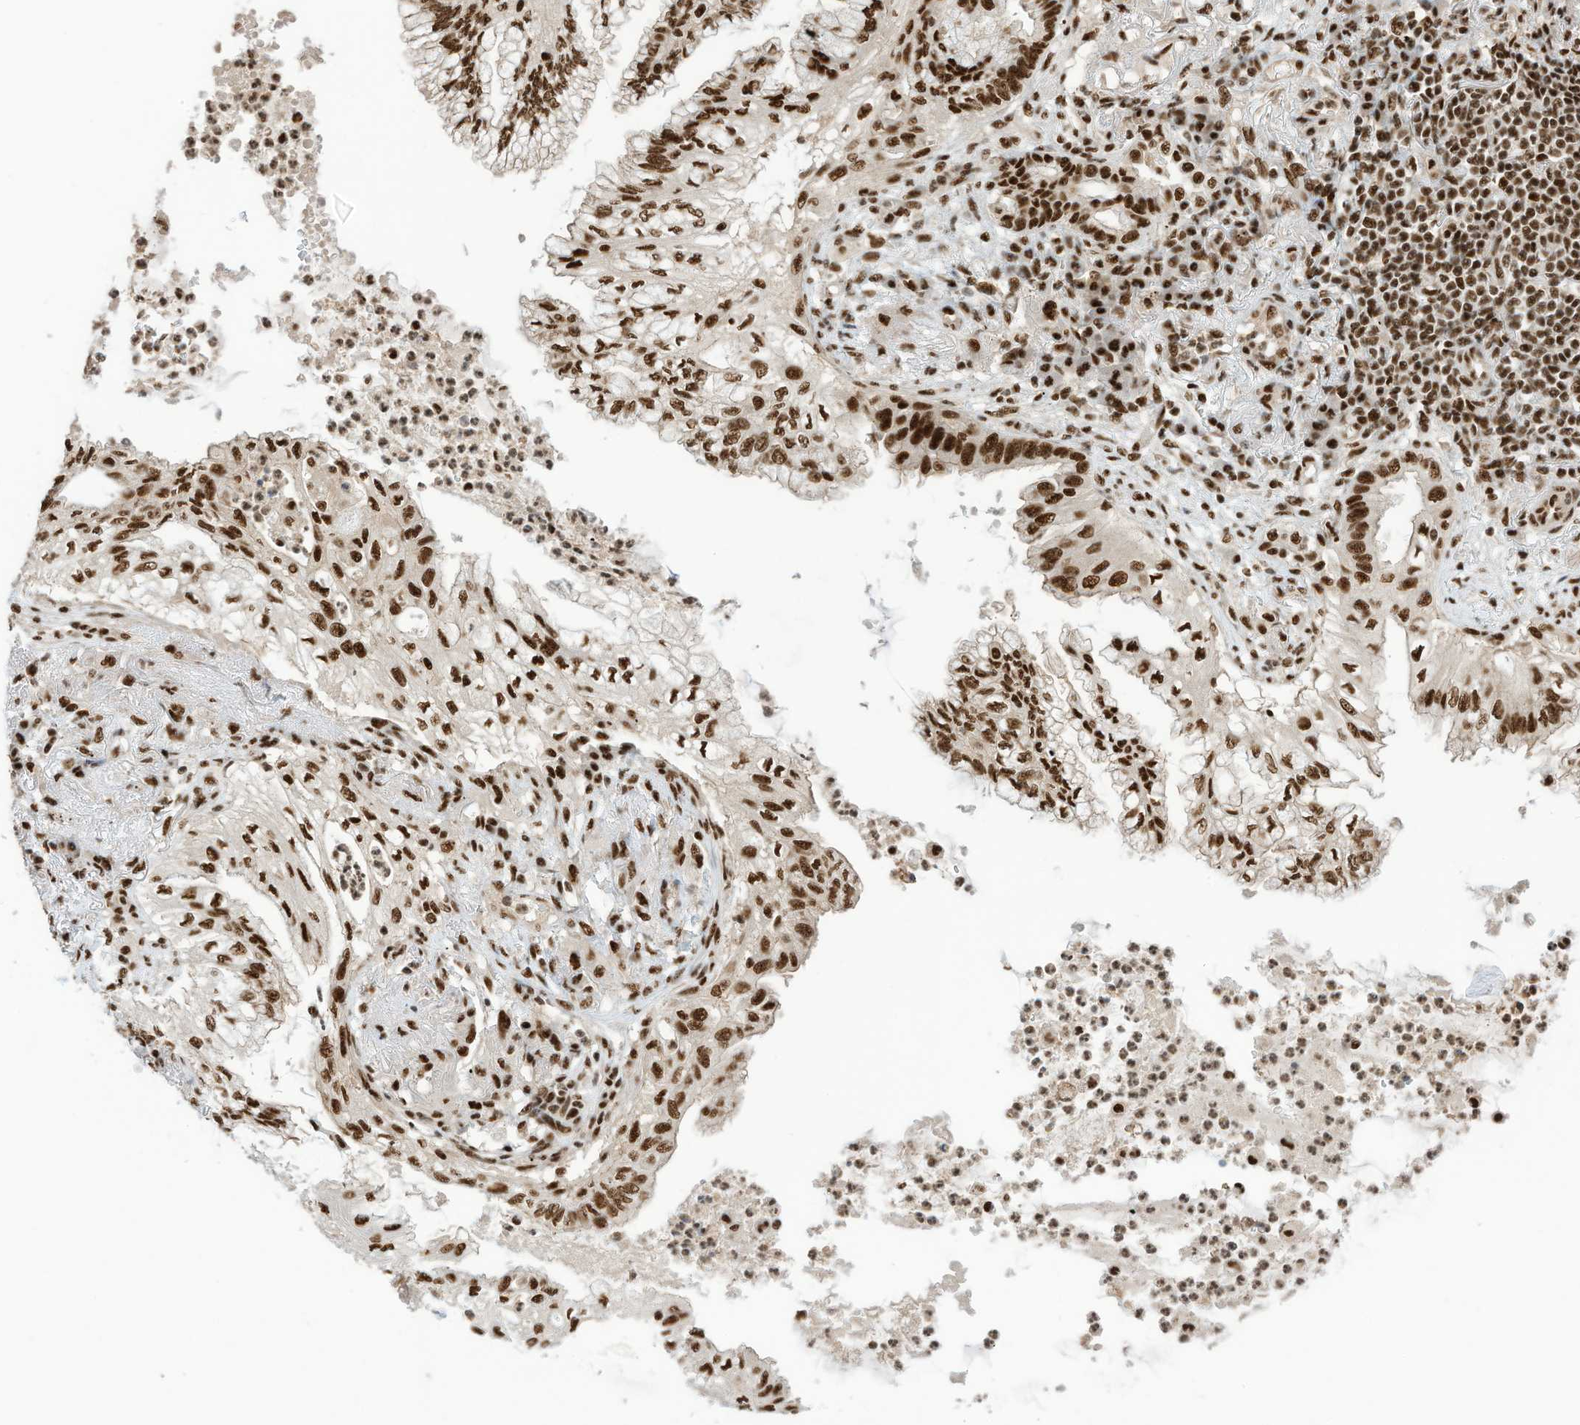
{"staining": {"intensity": "strong", "quantity": ">75%", "location": "nuclear"}, "tissue": "lung cancer", "cell_type": "Tumor cells", "image_type": "cancer", "snomed": [{"axis": "morphology", "description": "Adenocarcinoma, NOS"}, {"axis": "topography", "description": "Lung"}], "caption": "Immunohistochemistry (IHC) staining of lung adenocarcinoma, which displays high levels of strong nuclear staining in approximately >75% of tumor cells indicating strong nuclear protein staining. The staining was performed using DAB (brown) for protein detection and nuclei were counterstained in hematoxylin (blue).", "gene": "SF3A3", "patient": {"sex": "female", "age": 70}}